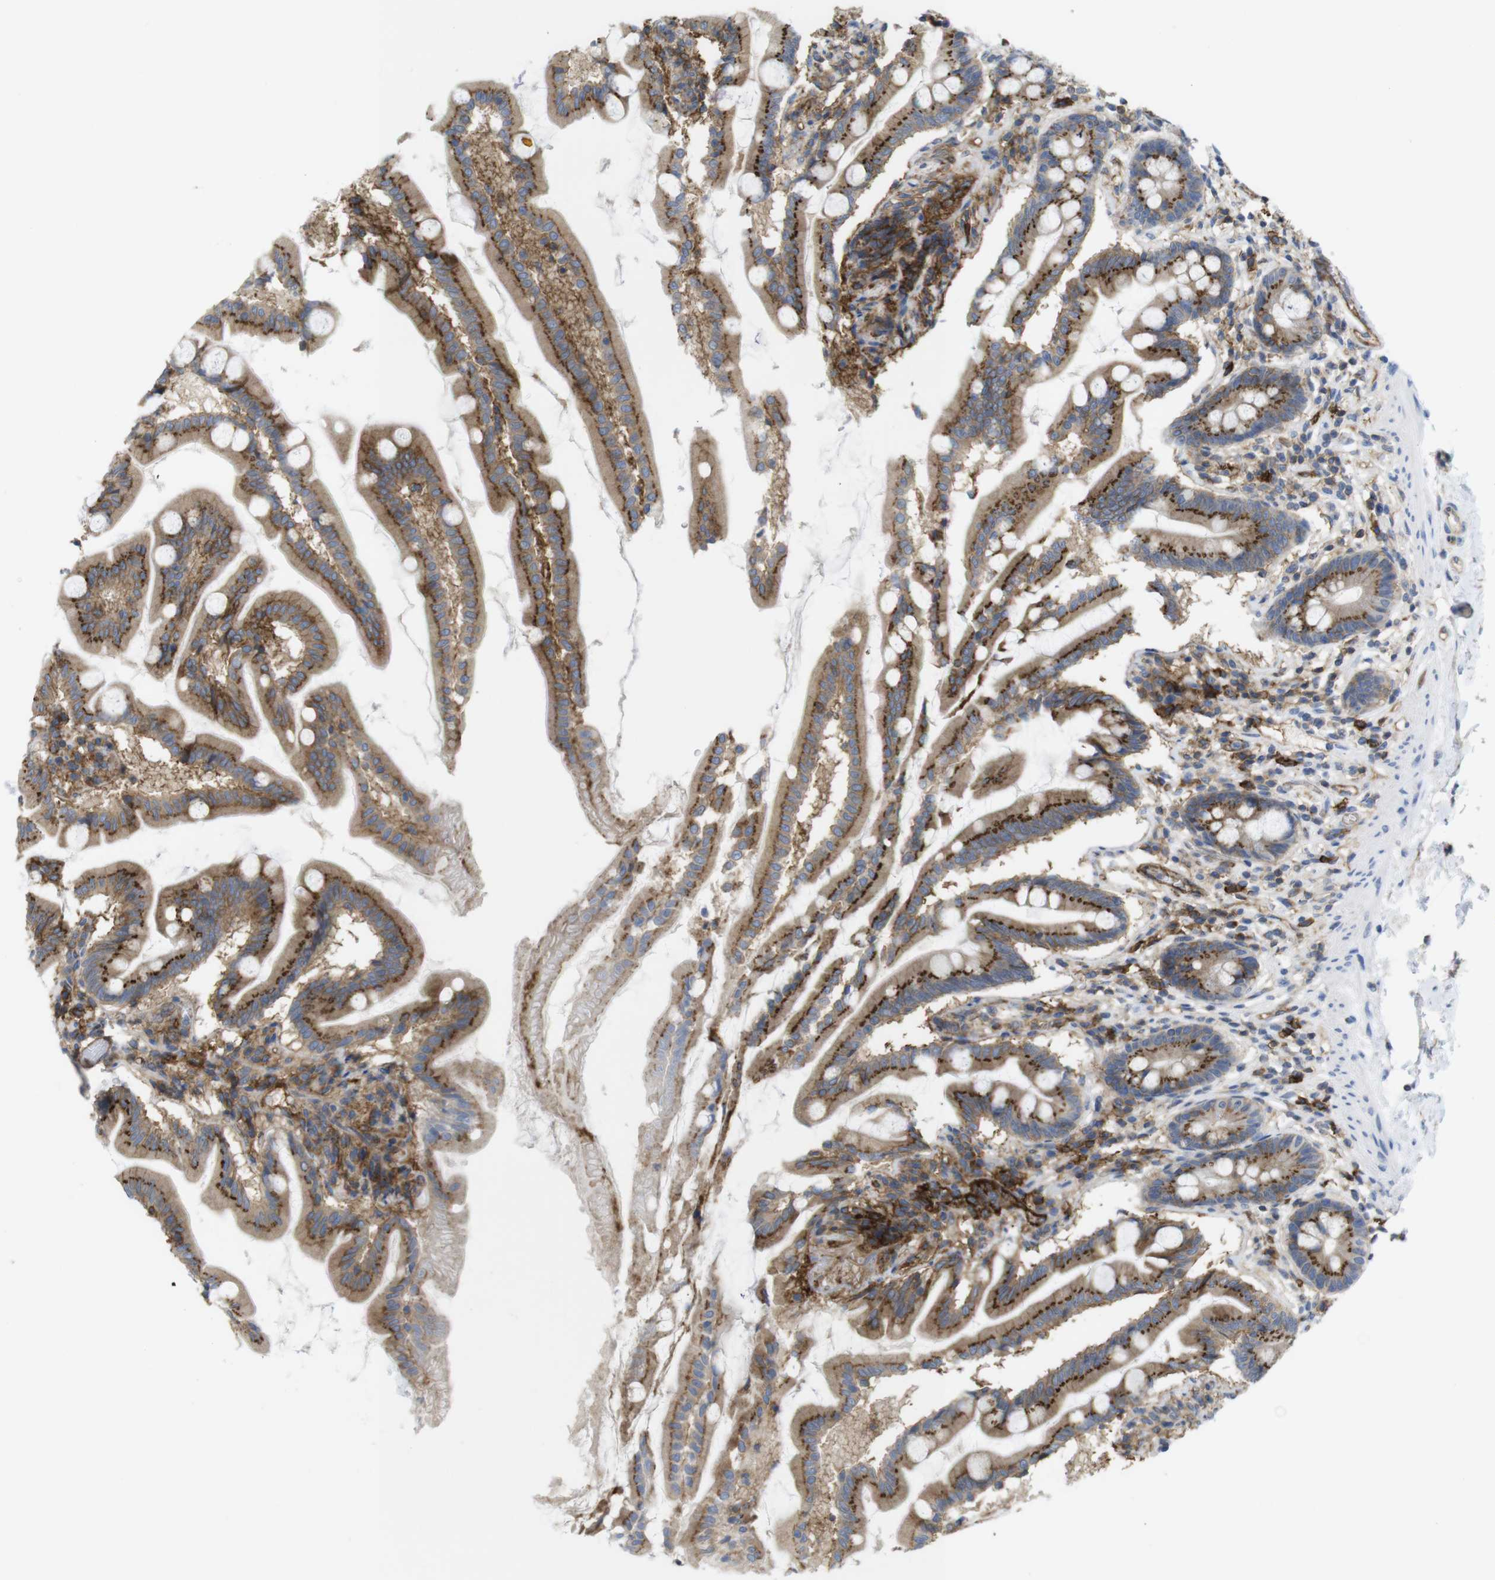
{"staining": {"intensity": "moderate", "quantity": ">75%", "location": "cytoplasmic/membranous"}, "tissue": "small intestine", "cell_type": "Glandular cells", "image_type": "normal", "snomed": [{"axis": "morphology", "description": "Normal tissue, NOS"}, {"axis": "topography", "description": "Small intestine"}], "caption": "A medium amount of moderate cytoplasmic/membranous expression is seen in approximately >75% of glandular cells in unremarkable small intestine.", "gene": "CCR6", "patient": {"sex": "female", "age": 56}}